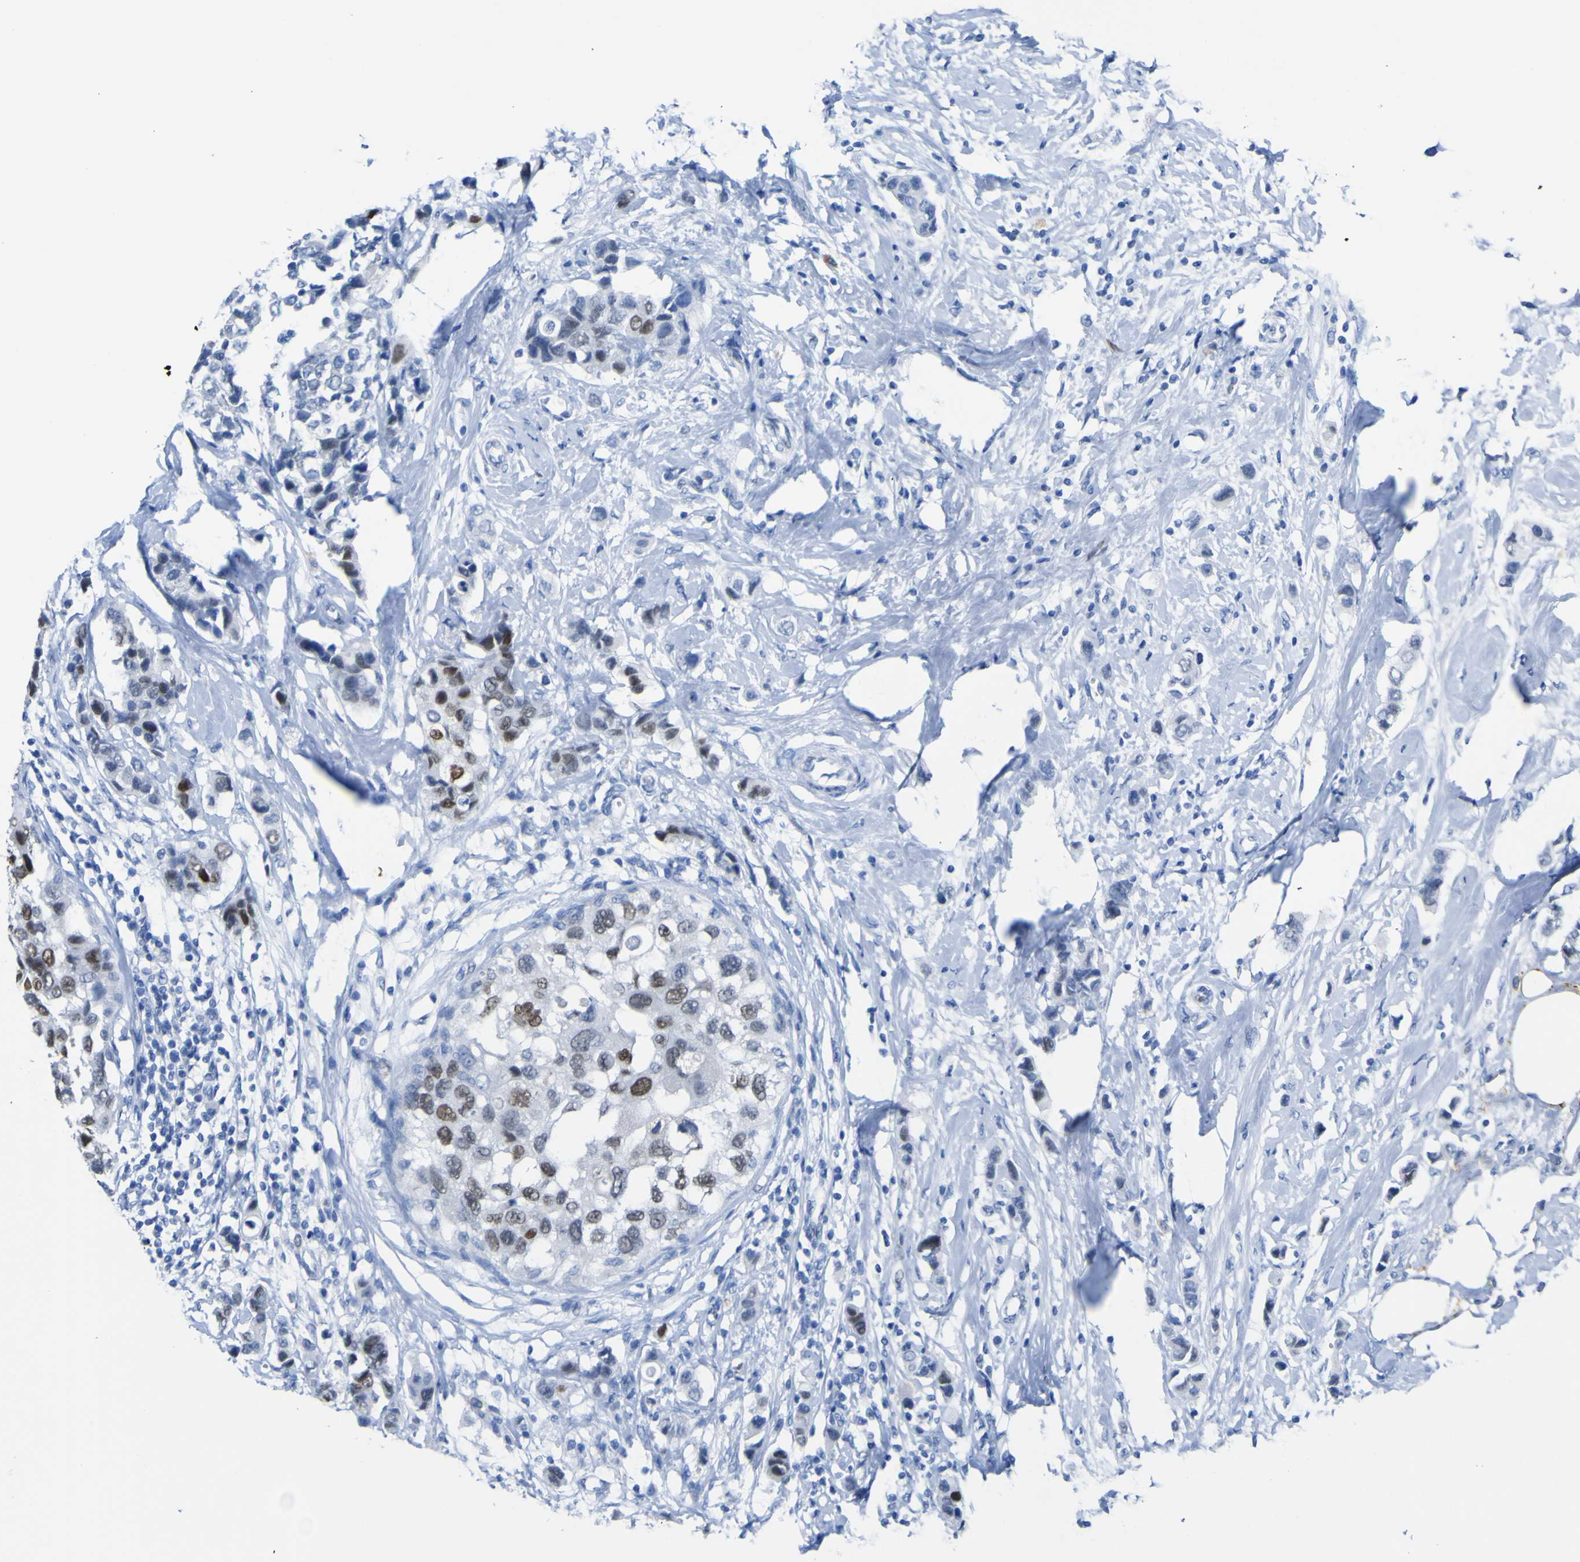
{"staining": {"intensity": "moderate", "quantity": "25%-75%", "location": "nuclear"}, "tissue": "breast cancer", "cell_type": "Tumor cells", "image_type": "cancer", "snomed": [{"axis": "morphology", "description": "Normal tissue, NOS"}, {"axis": "morphology", "description": "Duct carcinoma"}, {"axis": "topography", "description": "Breast"}], "caption": "DAB immunohistochemical staining of human breast cancer reveals moderate nuclear protein staining in approximately 25%-75% of tumor cells.", "gene": "DACH1", "patient": {"sex": "female", "age": 50}}